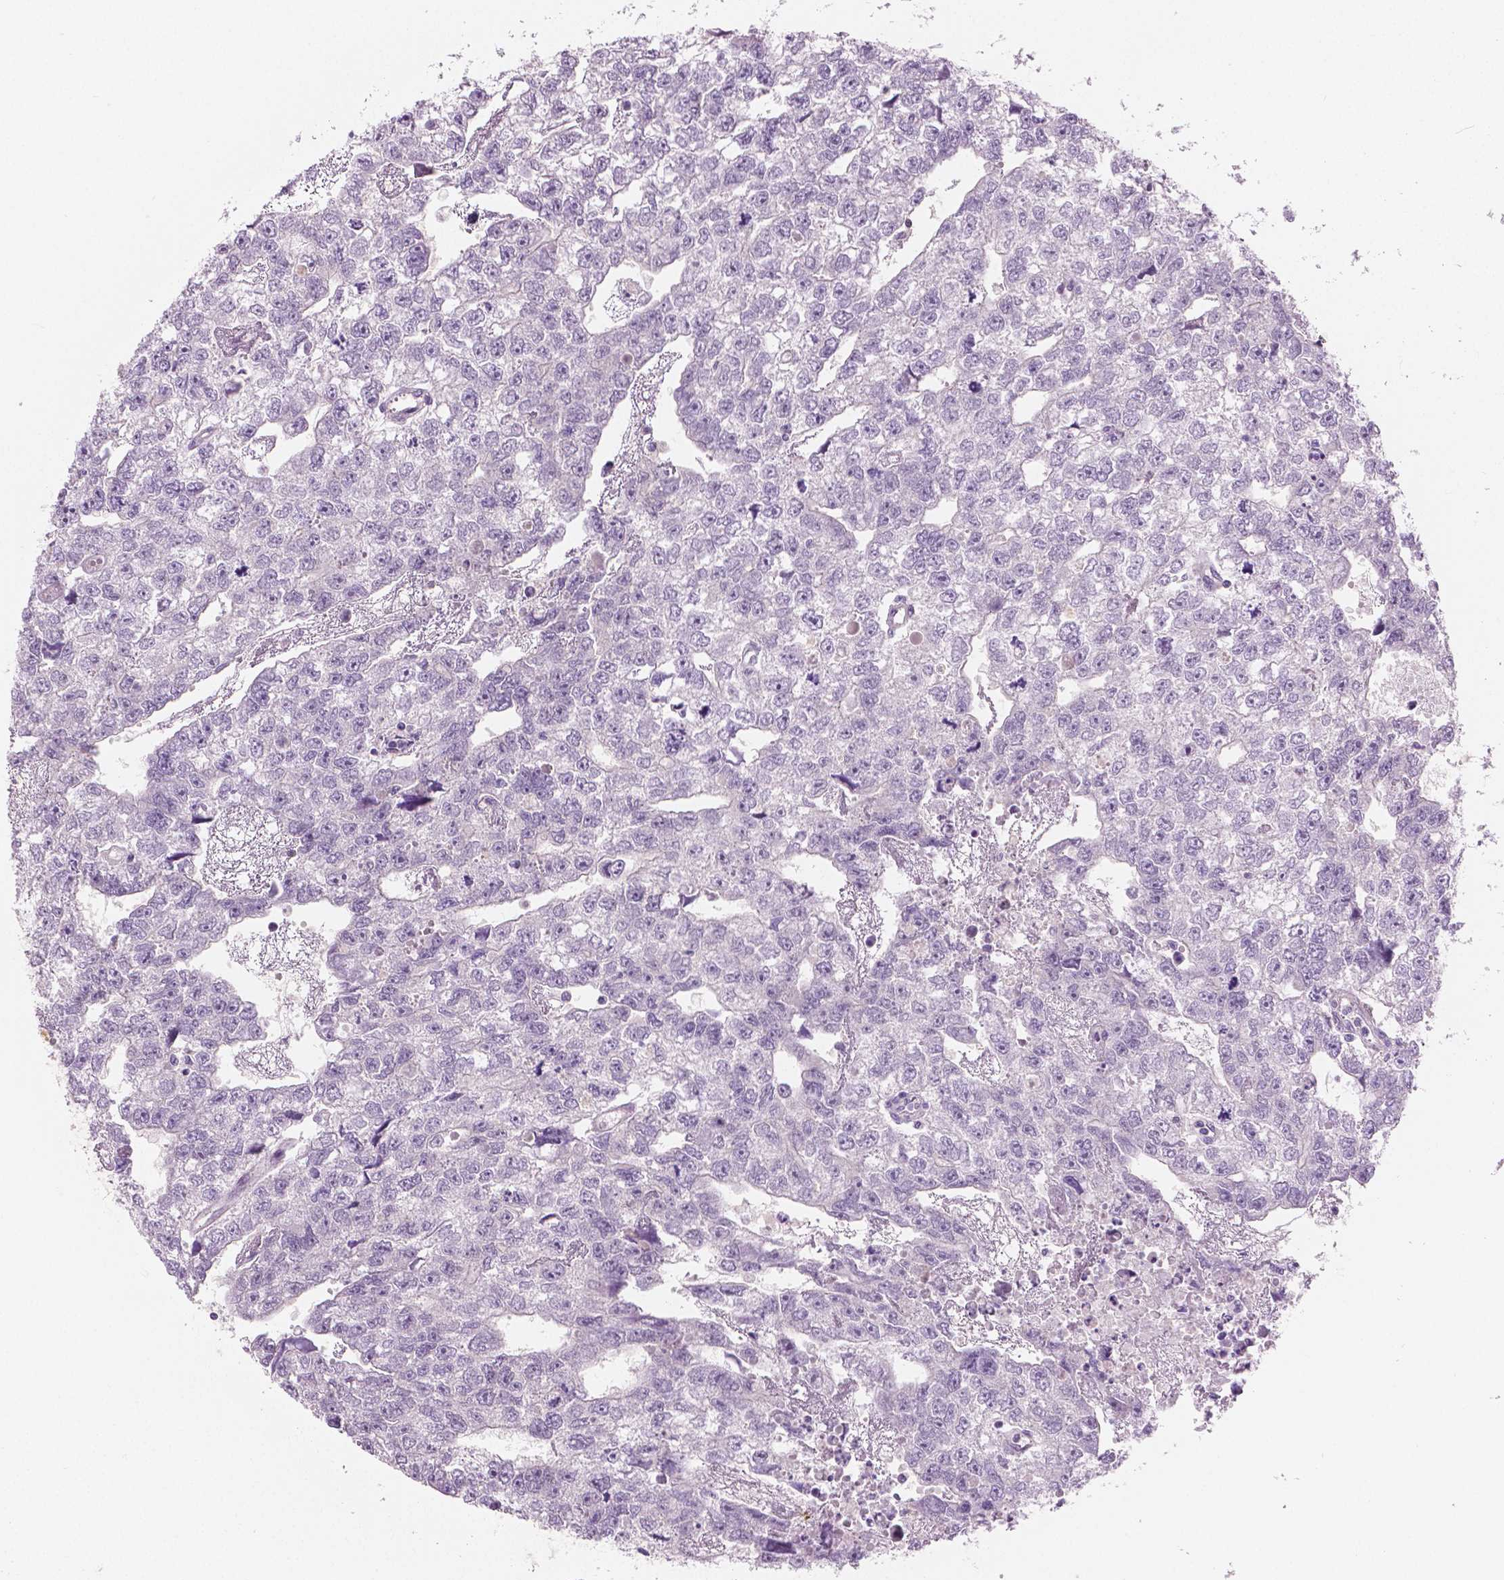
{"staining": {"intensity": "negative", "quantity": "none", "location": "none"}, "tissue": "testis cancer", "cell_type": "Tumor cells", "image_type": "cancer", "snomed": [{"axis": "morphology", "description": "Carcinoma, Embryonal, NOS"}, {"axis": "morphology", "description": "Teratoma, malignant, NOS"}, {"axis": "topography", "description": "Testis"}], "caption": "This histopathology image is of testis cancer (malignant teratoma) stained with IHC to label a protein in brown with the nuclei are counter-stained blue. There is no positivity in tumor cells.", "gene": "GALM", "patient": {"sex": "male", "age": 44}}